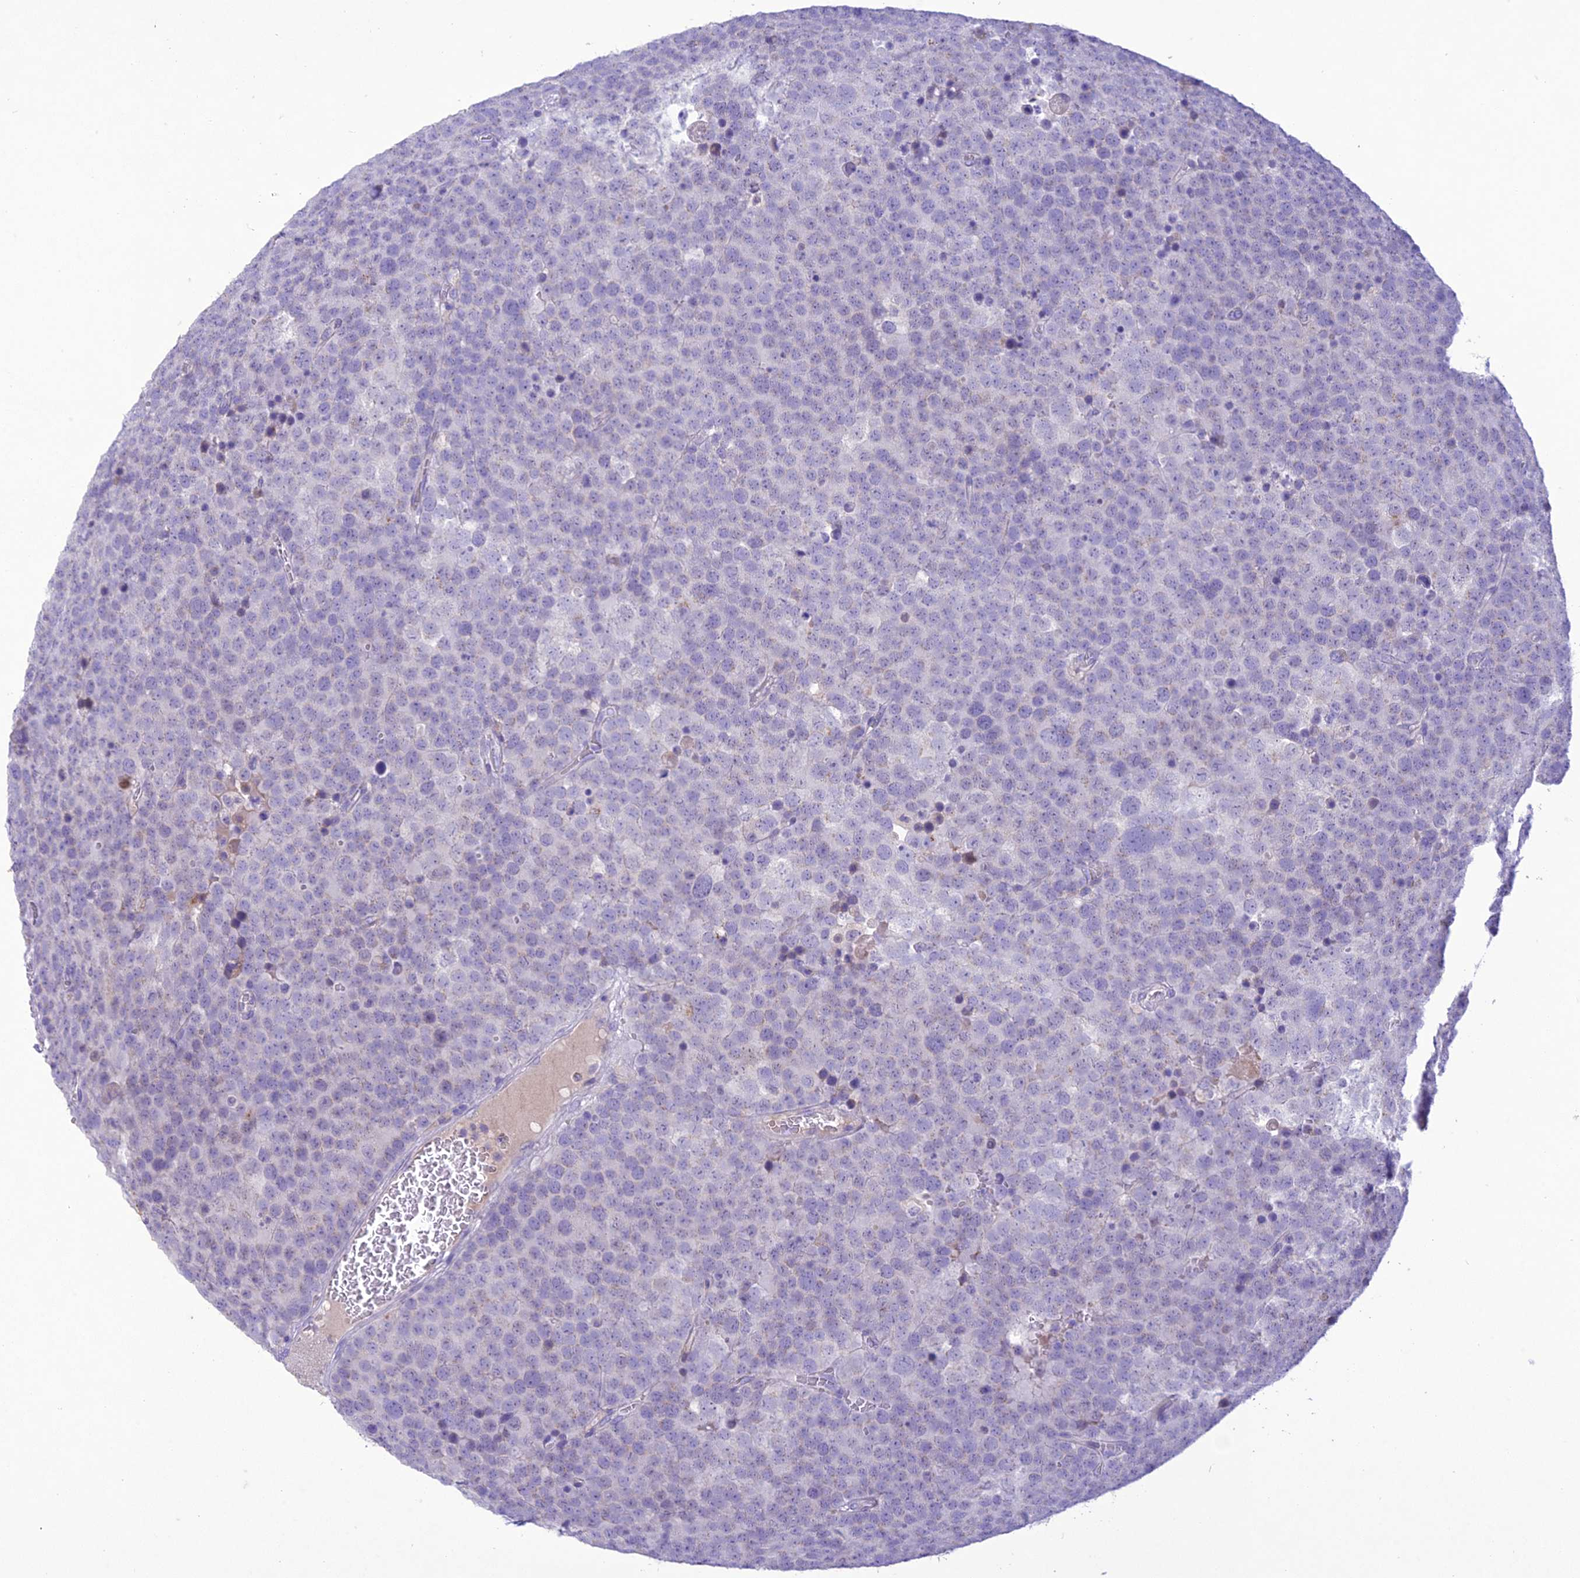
{"staining": {"intensity": "negative", "quantity": "none", "location": "none"}, "tissue": "testis cancer", "cell_type": "Tumor cells", "image_type": "cancer", "snomed": [{"axis": "morphology", "description": "Seminoma, NOS"}, {"axis": "topography", "description": "Testis"}], "caption": "Tumor cells show no significant protein expression in seminoma (testis).", "gene": "SLC13A5", "patient": {"sex": "male", "age": 71}}